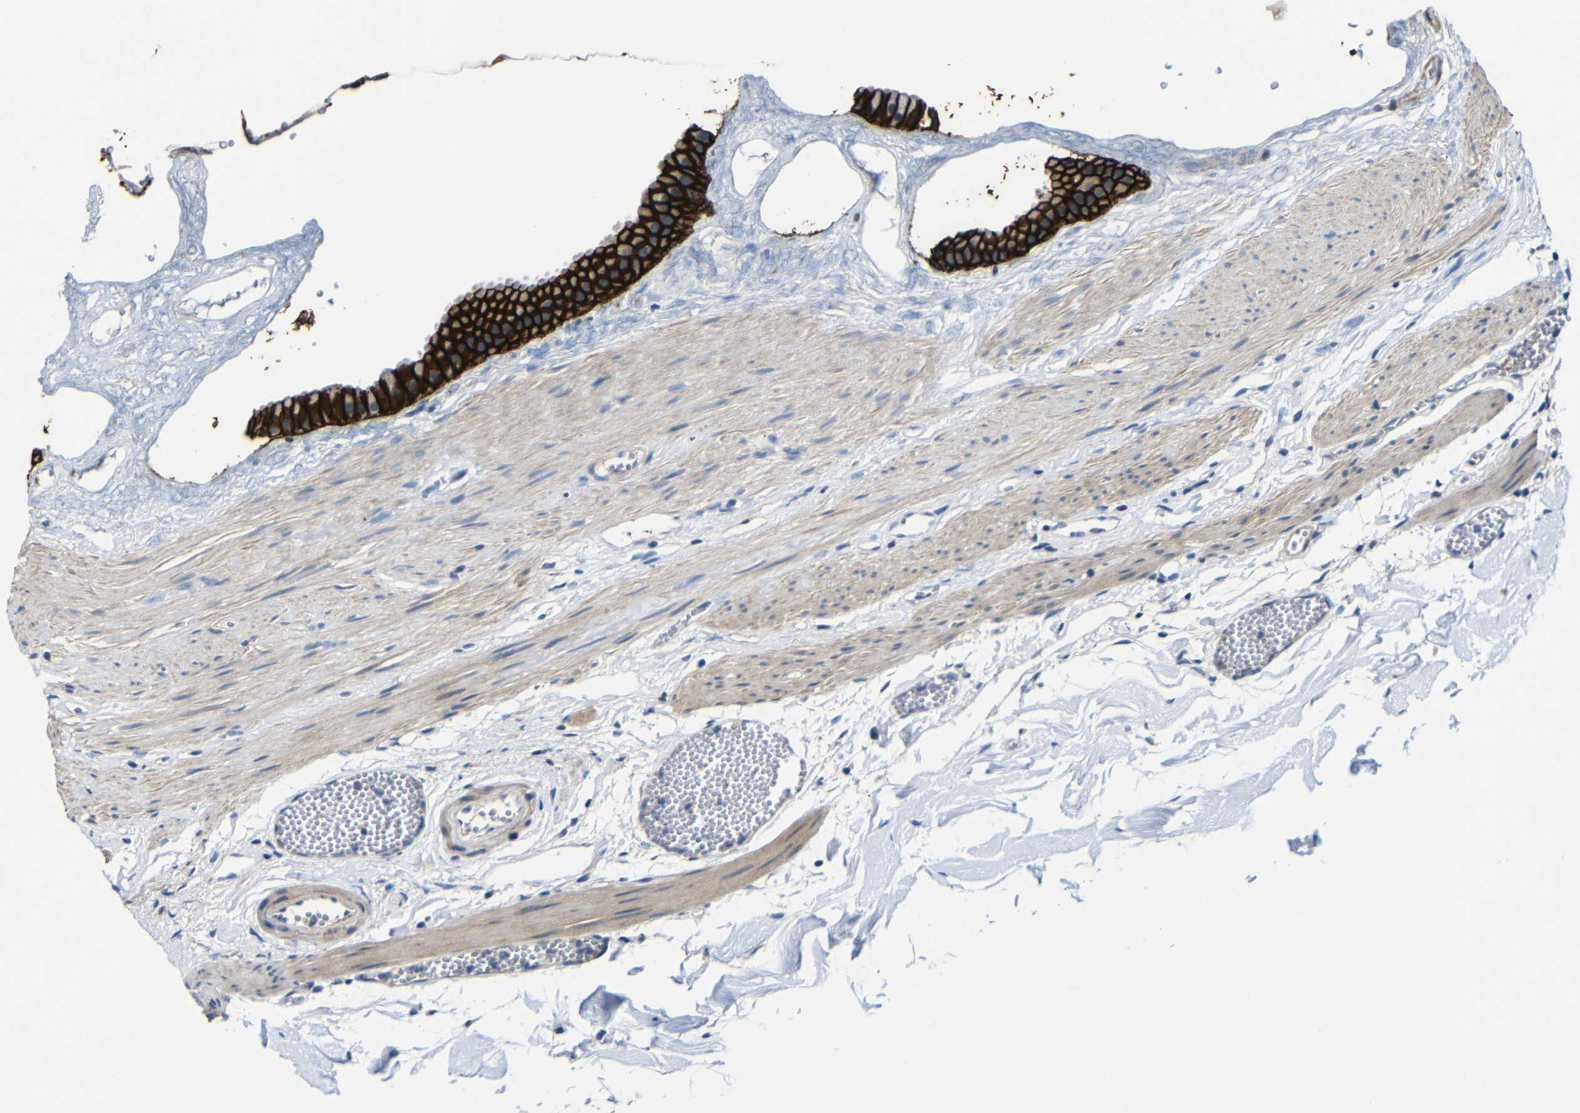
{"staining": {"intensity": "strong", "quantity": ">75%", "location": "cytoplasmic/membranous"}, "tissue": "gallbladder", "cell_type": "Glandular cells", "image_type": "normal", "snomed": [{"axis": "morphology", "description": "Normal tissue, NOS"}, {"axis": "topography", "description": "Gallbladder"}], "caption": "Human gallbladder stained for a protein (brown) exhibits strong cytoplasmic/membranous positive positivity in about >75% of glandular cells.", "gene": "ZNF90", "patient": {"sex": "female", "age": 64}}